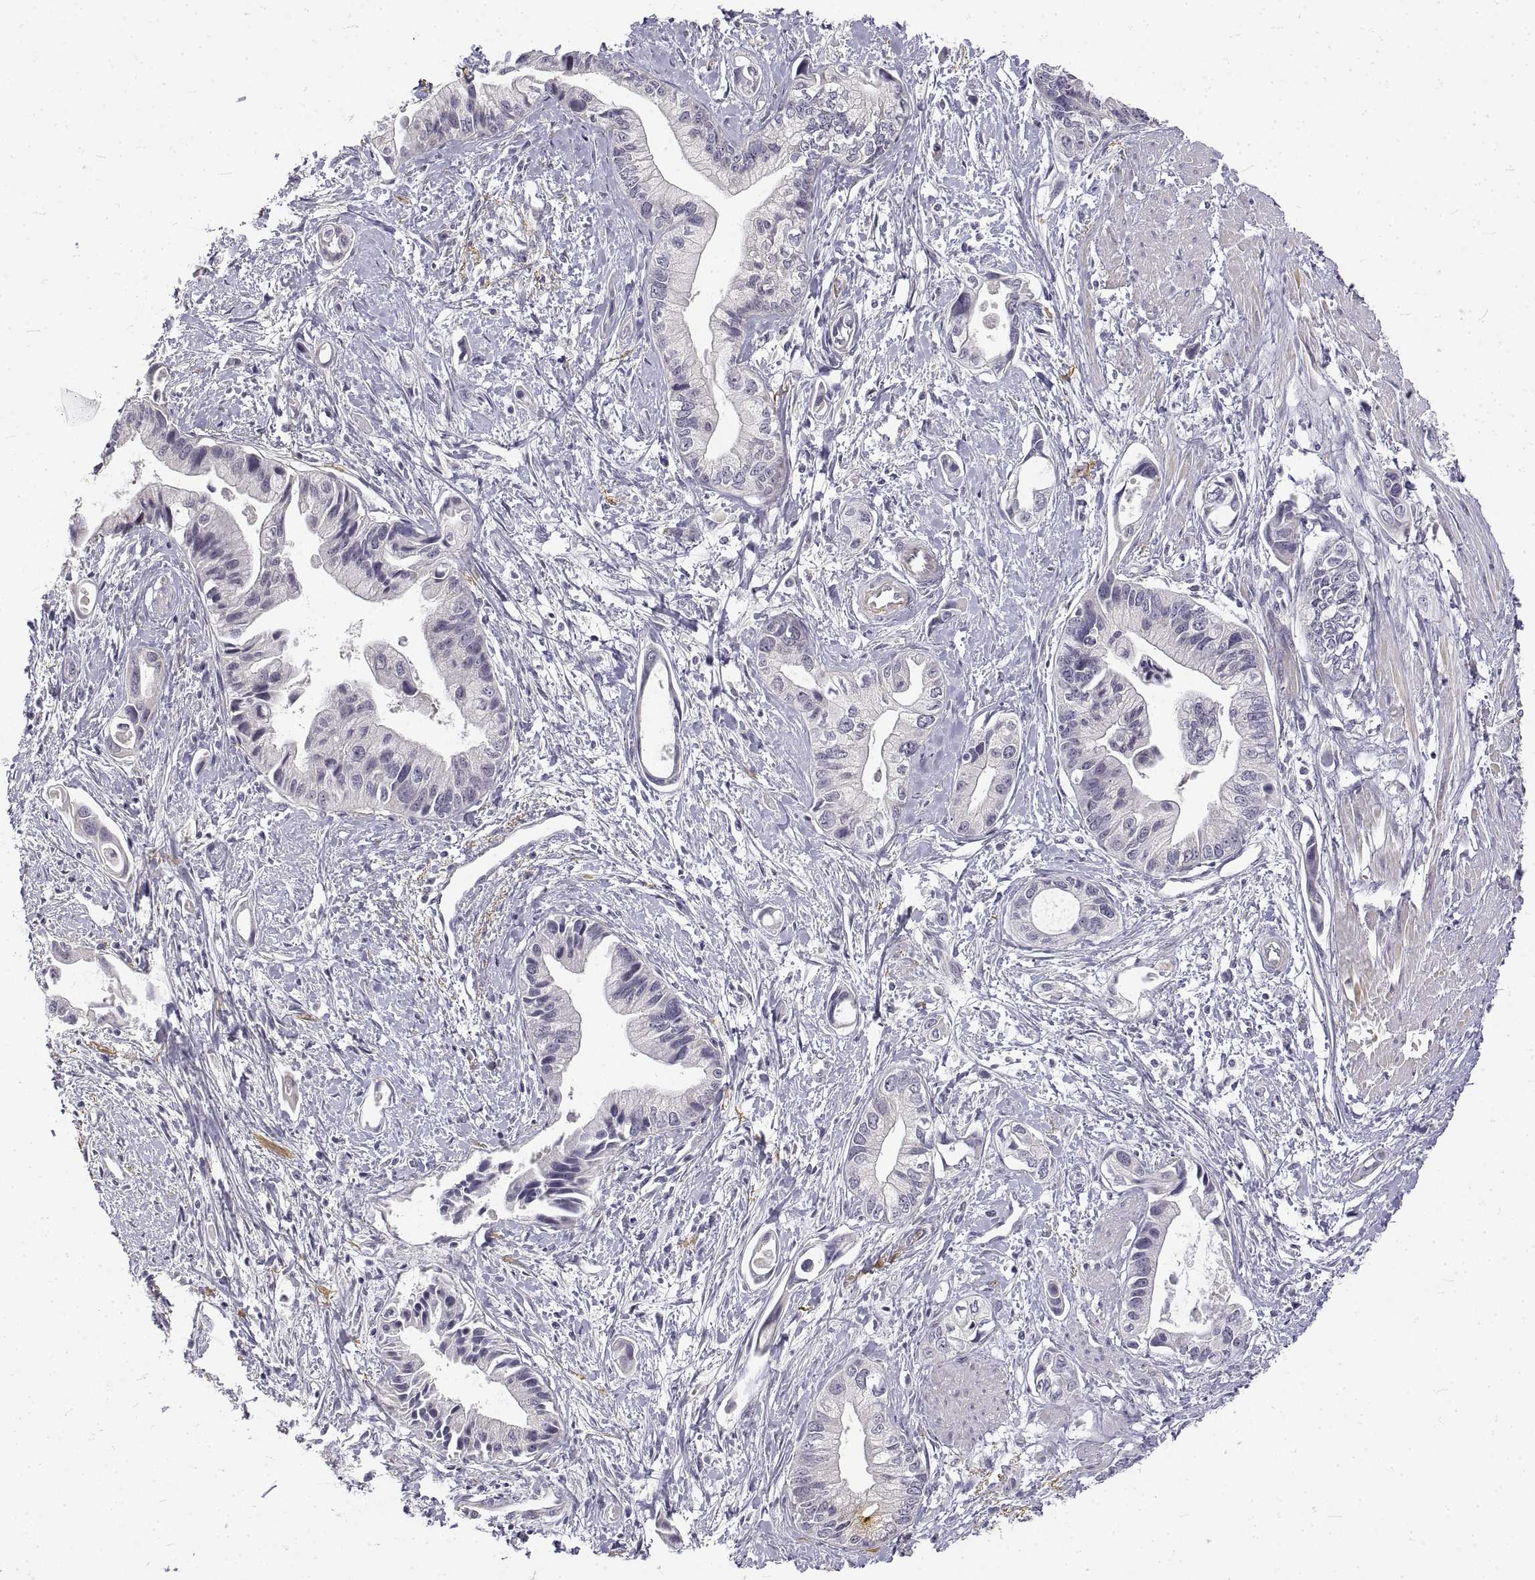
{"staining": {"intensity": "negative", "quantity": "none", "location": "none"}, "tissue": "pancreatic cancer", "cell_type": "Tumor cells", "image_type": "cancer", "snomed": [{"axis": "morphology", "description": "Adenocarcinoma, NOS"}, {"axis": "topography", "description": "Pancreas"}], "caption": "IHC photomicrograph of neoplastic tissue: pancreatic adenocarcinoma stained with DAB (3,3'-diaminobenzidine) demonstrates no significant protein expression in tumor cells.", "gene": "ANO2", "patient": {"sex": "female", "age": 61}}